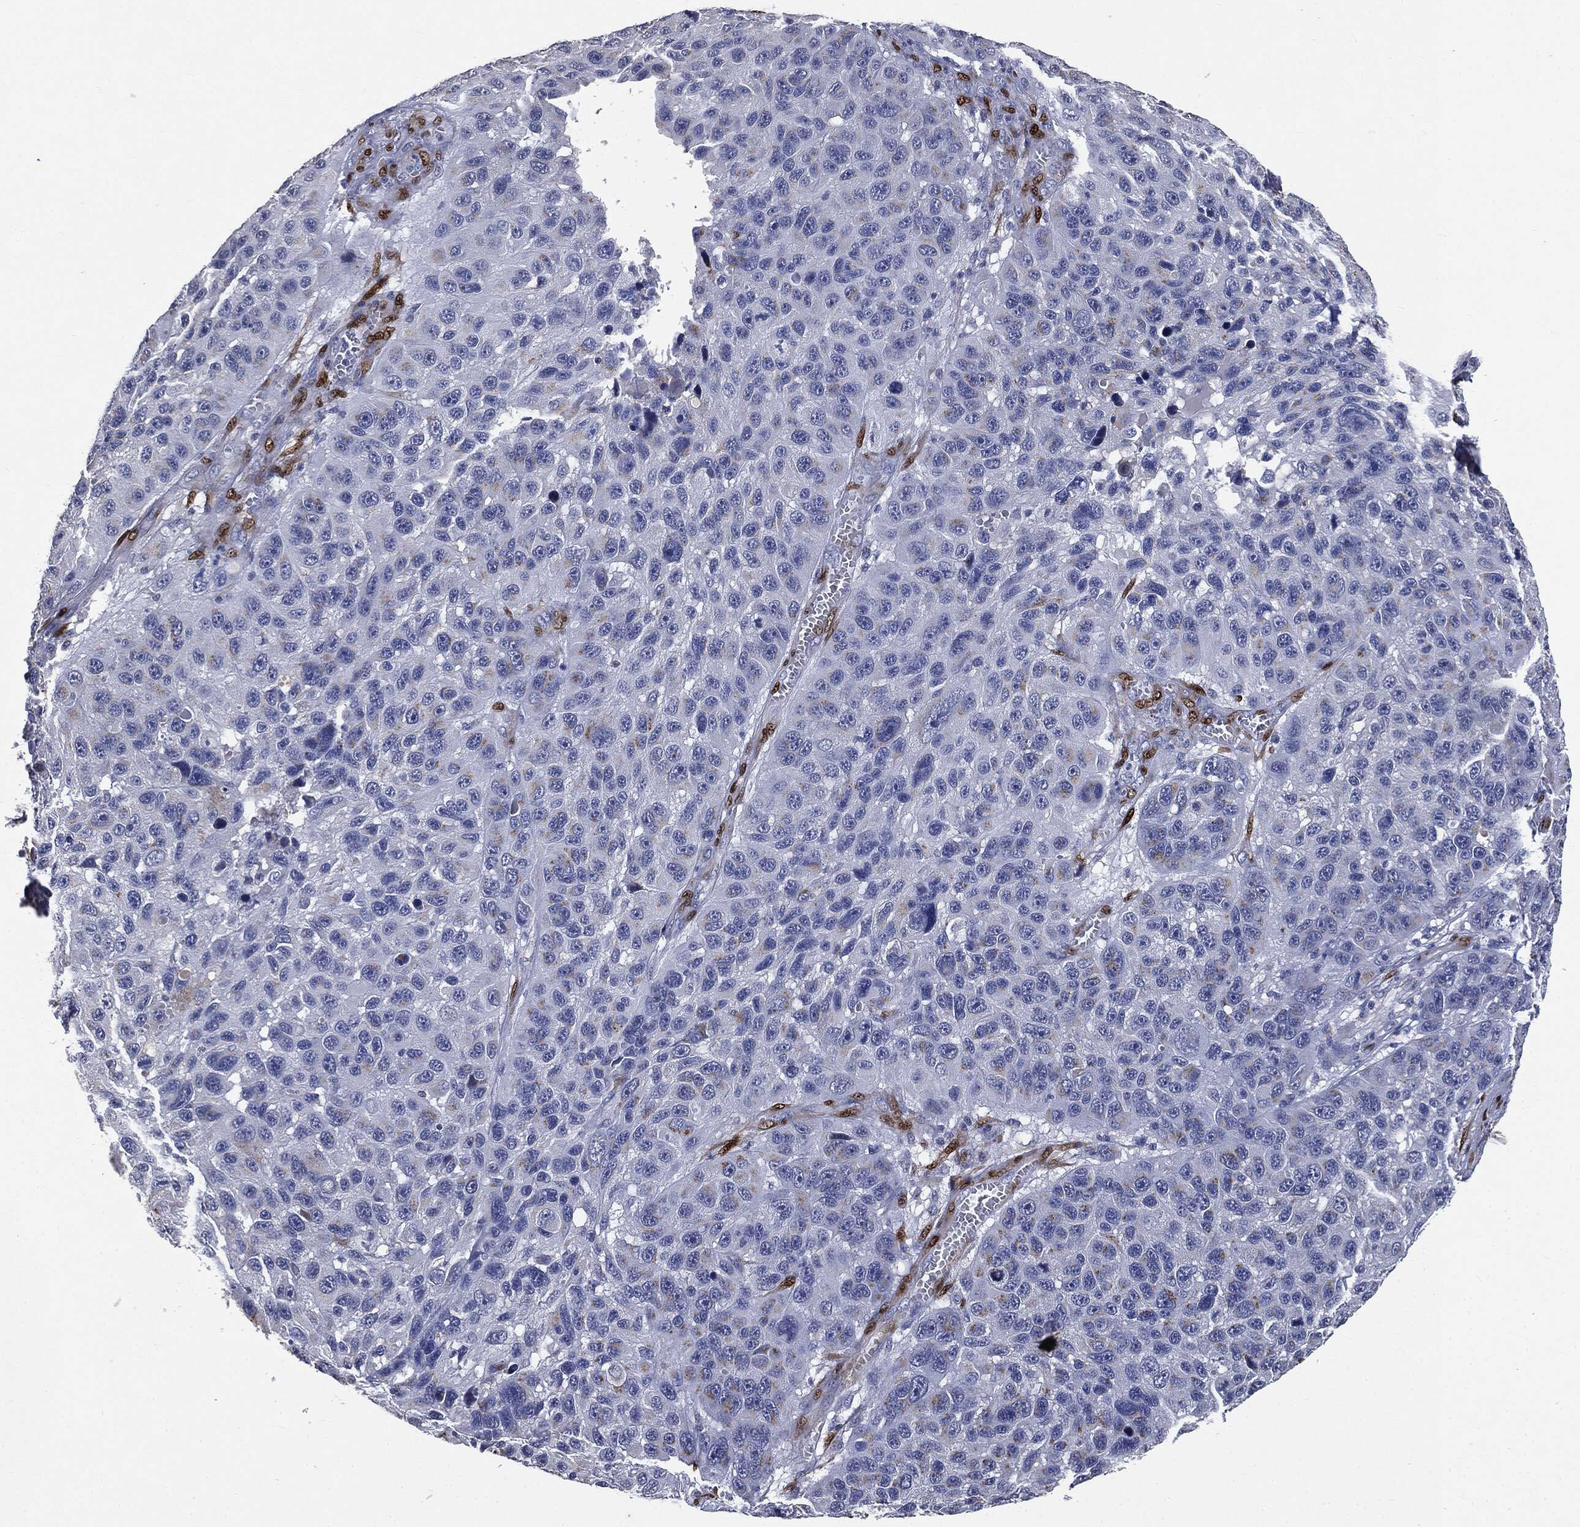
{"staining": {"intensity": "negative", "quantity": "none", "location": "none"}, "tissue": "melanoma", "cell_type": "Tumor cells", "image_type": "cancer", "snomed": [{"axis": "morphology", "description": "Malignant melanoma, NOS"}, {"axis": "topography", "description": "Skin"}], "caption": "This is a histopathology image of immunohistochemistry (IHC) staining of melanoma, which shows no positivity in tumor cells.", "gene": "CASD1", "patient": {"sex": "male", "age": 53}}